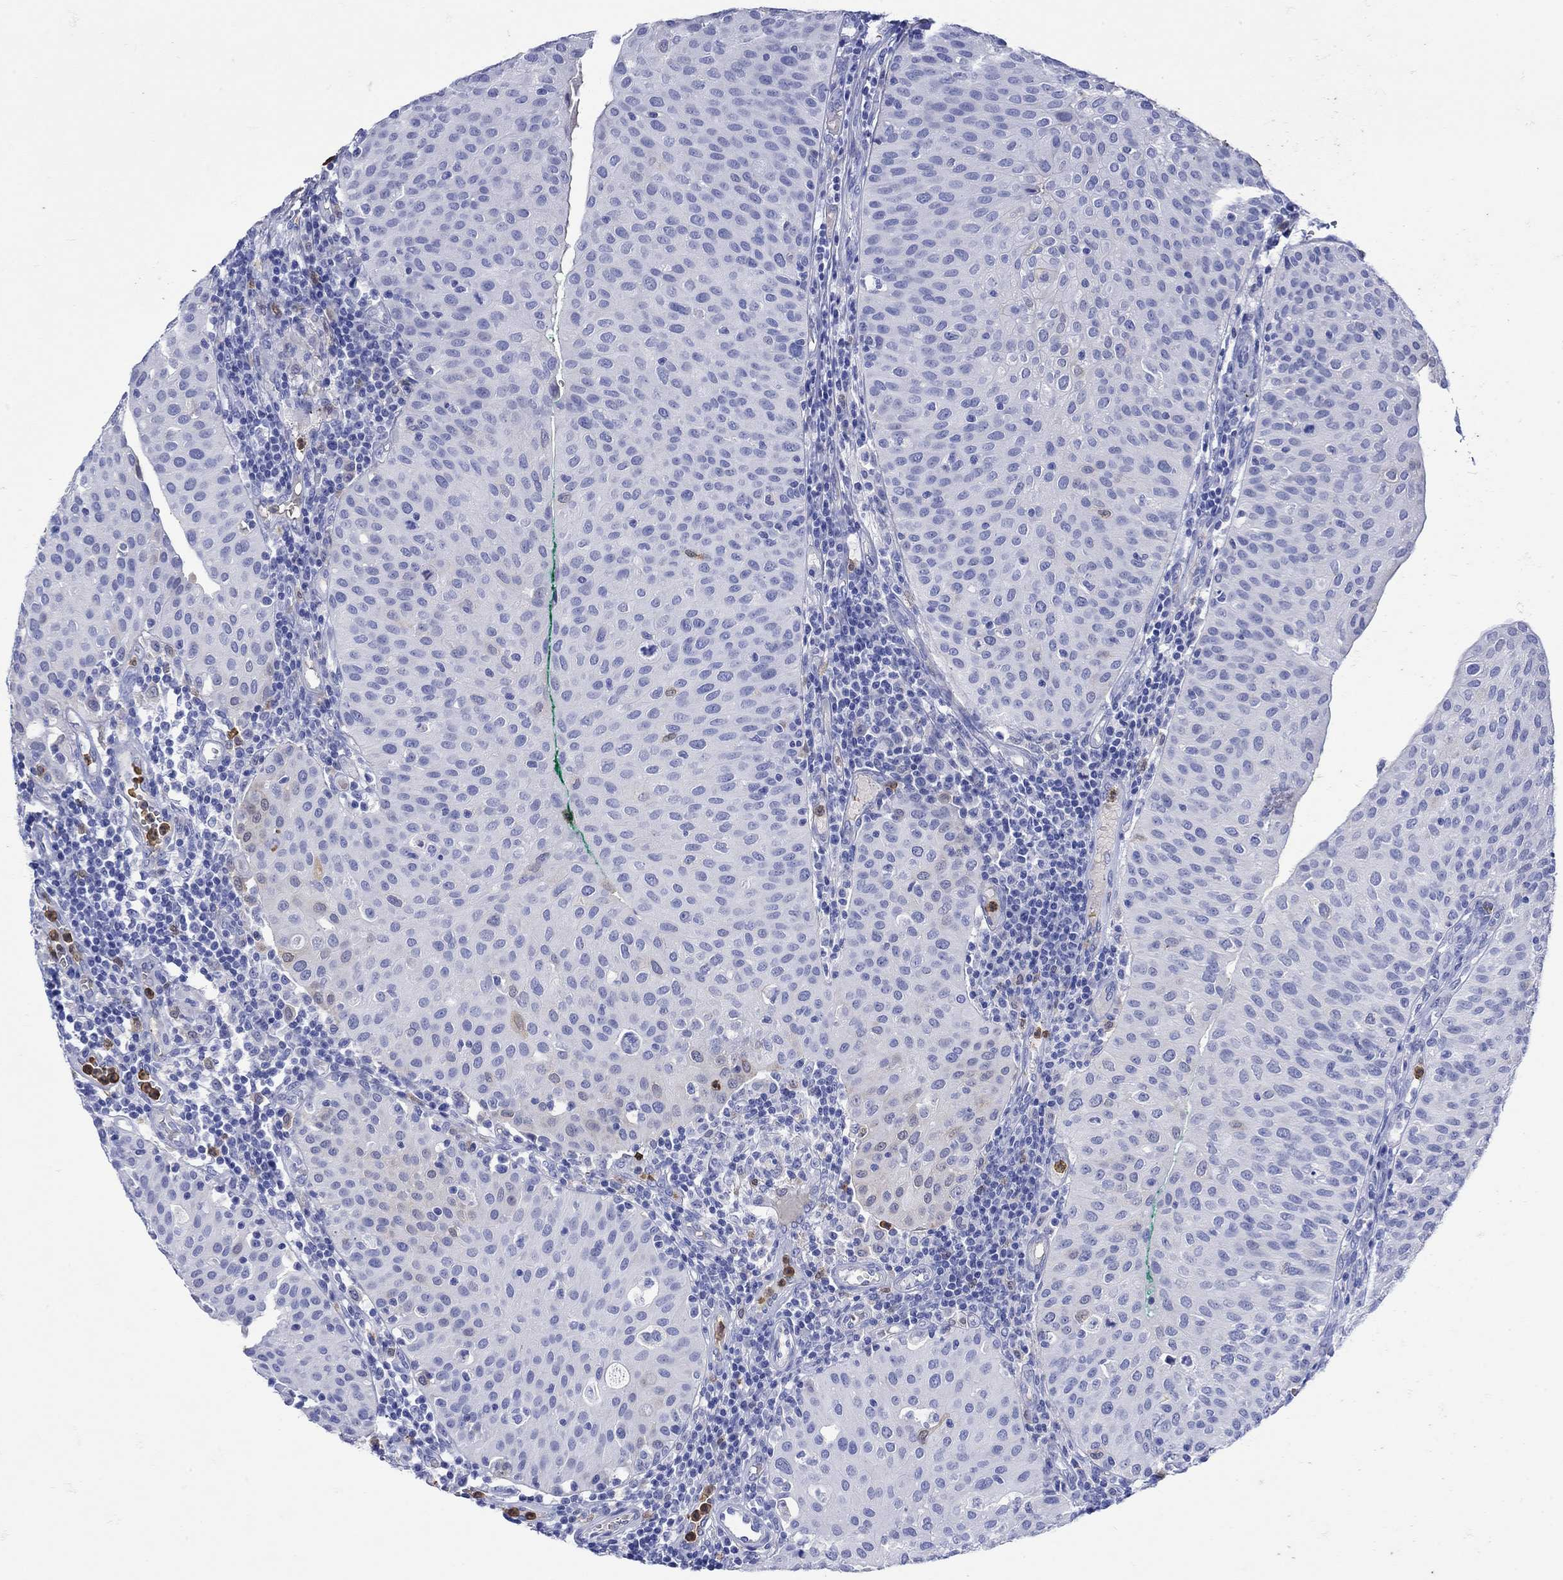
{"staining": {"intensity": "negative", "quantity": "none", "location": "none"}, "tissue": "urothelial cancer", "cell_type": "Tumor cells", "image_type": "cancer", "snomed": [{"axis": "morphology", "description": "Urothelial carcinoma, Low grade"}, {"axis": "topography", "description": "Urinary bladder"}], "caption": "IHC histopathology image of neoplastic tissue: human low-grade urothelial carcinoma stained with DAB demonstrates no significant protein positivity in tumor cells. (Stains: DAB (3,3'-diaminobenzidine) immunohistochemistry with hematoxylin counter stain, Microscopy: brightfield microscopy at high magnification).", "gene": "LINGO3", "patient": {"sex": "male", "age": 54}}